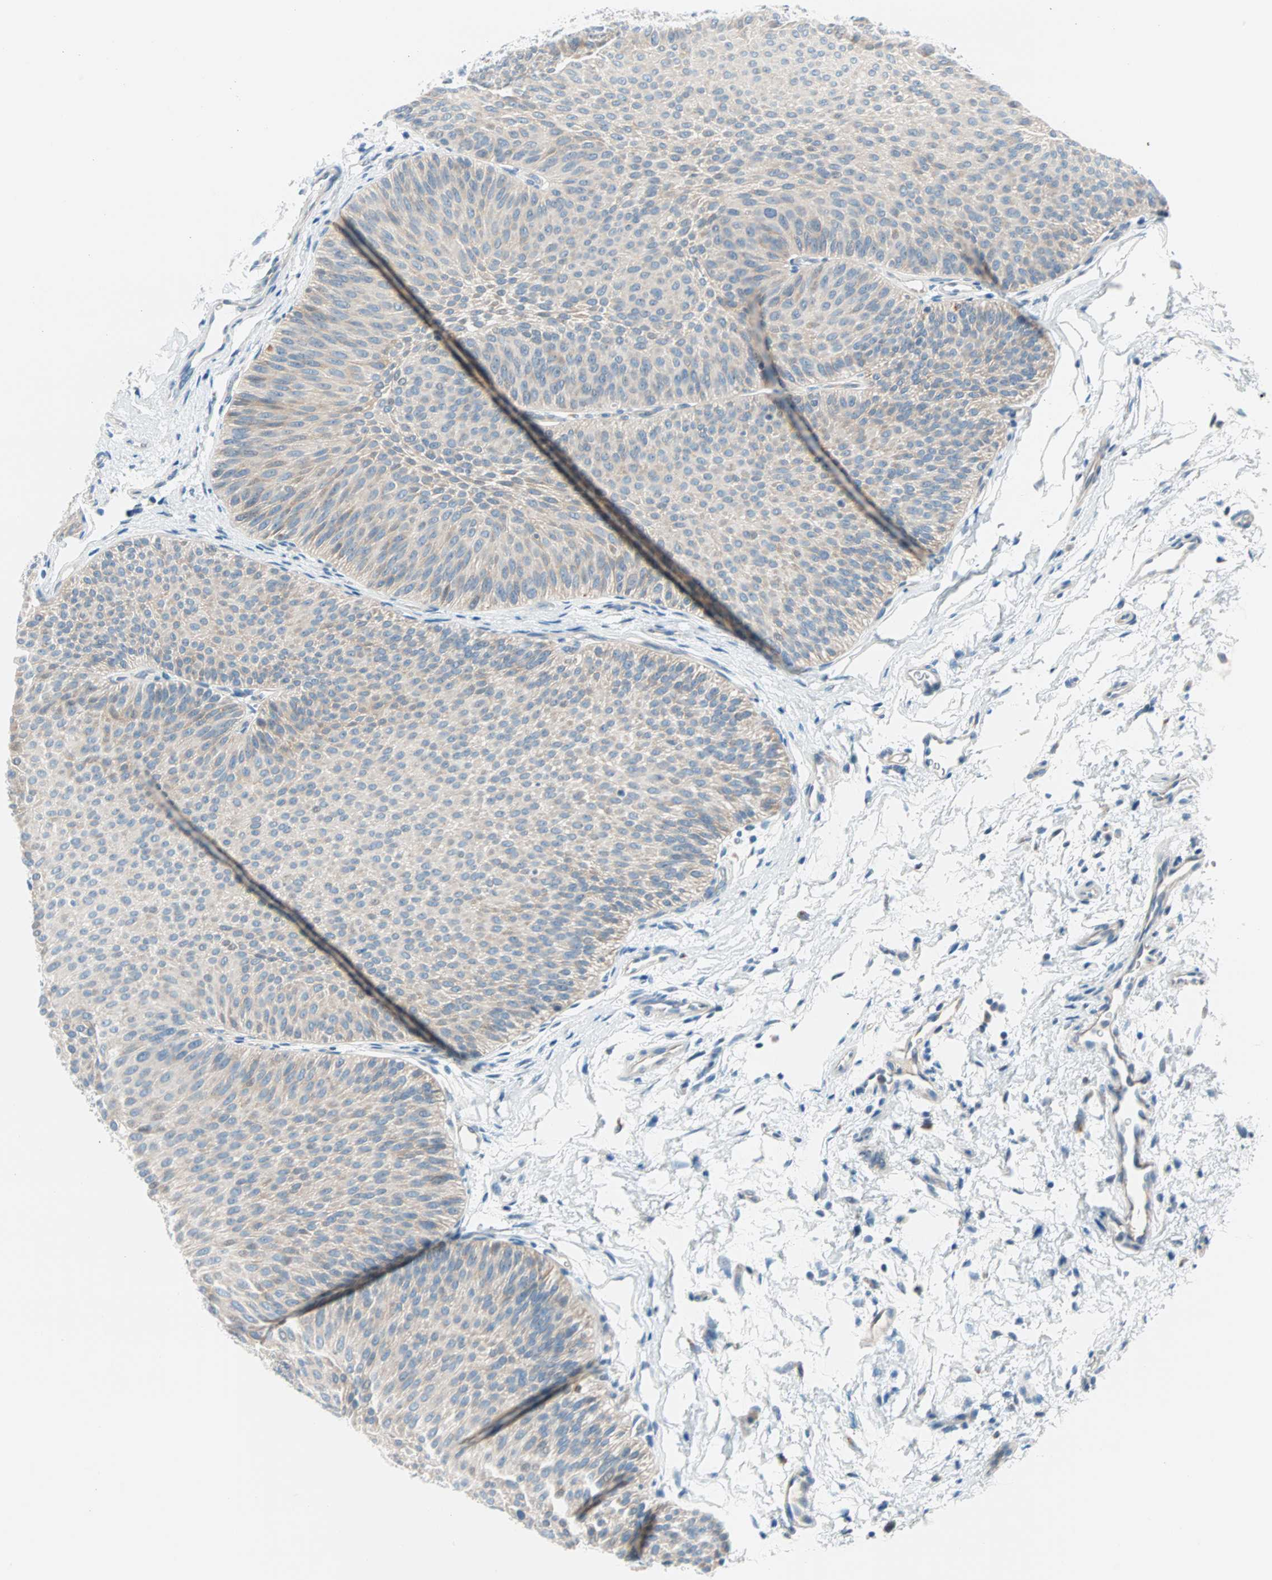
{"staining": {"intensity": "weak", "quantity": "25%-75%", "location": "cytoplasmic/membranous"}, "tissue": "urothelial cancer", "cell_type": "Tumor cells", "image_type": "cancer", "snomed": [{"axis": "morphology", "description": "Urothelial carcinoma, Low grade"}, {"axis": "topography", "description": "Urinary bladder"}], "caption": "Urothelial cancer stained for a protein (brown) displays weak cytoplasmic/membranous positive positivity in approximately 25%-75% of tumor cells.", "gene": "TMEM163", "patient": {"sex": "female", "age": 60}}